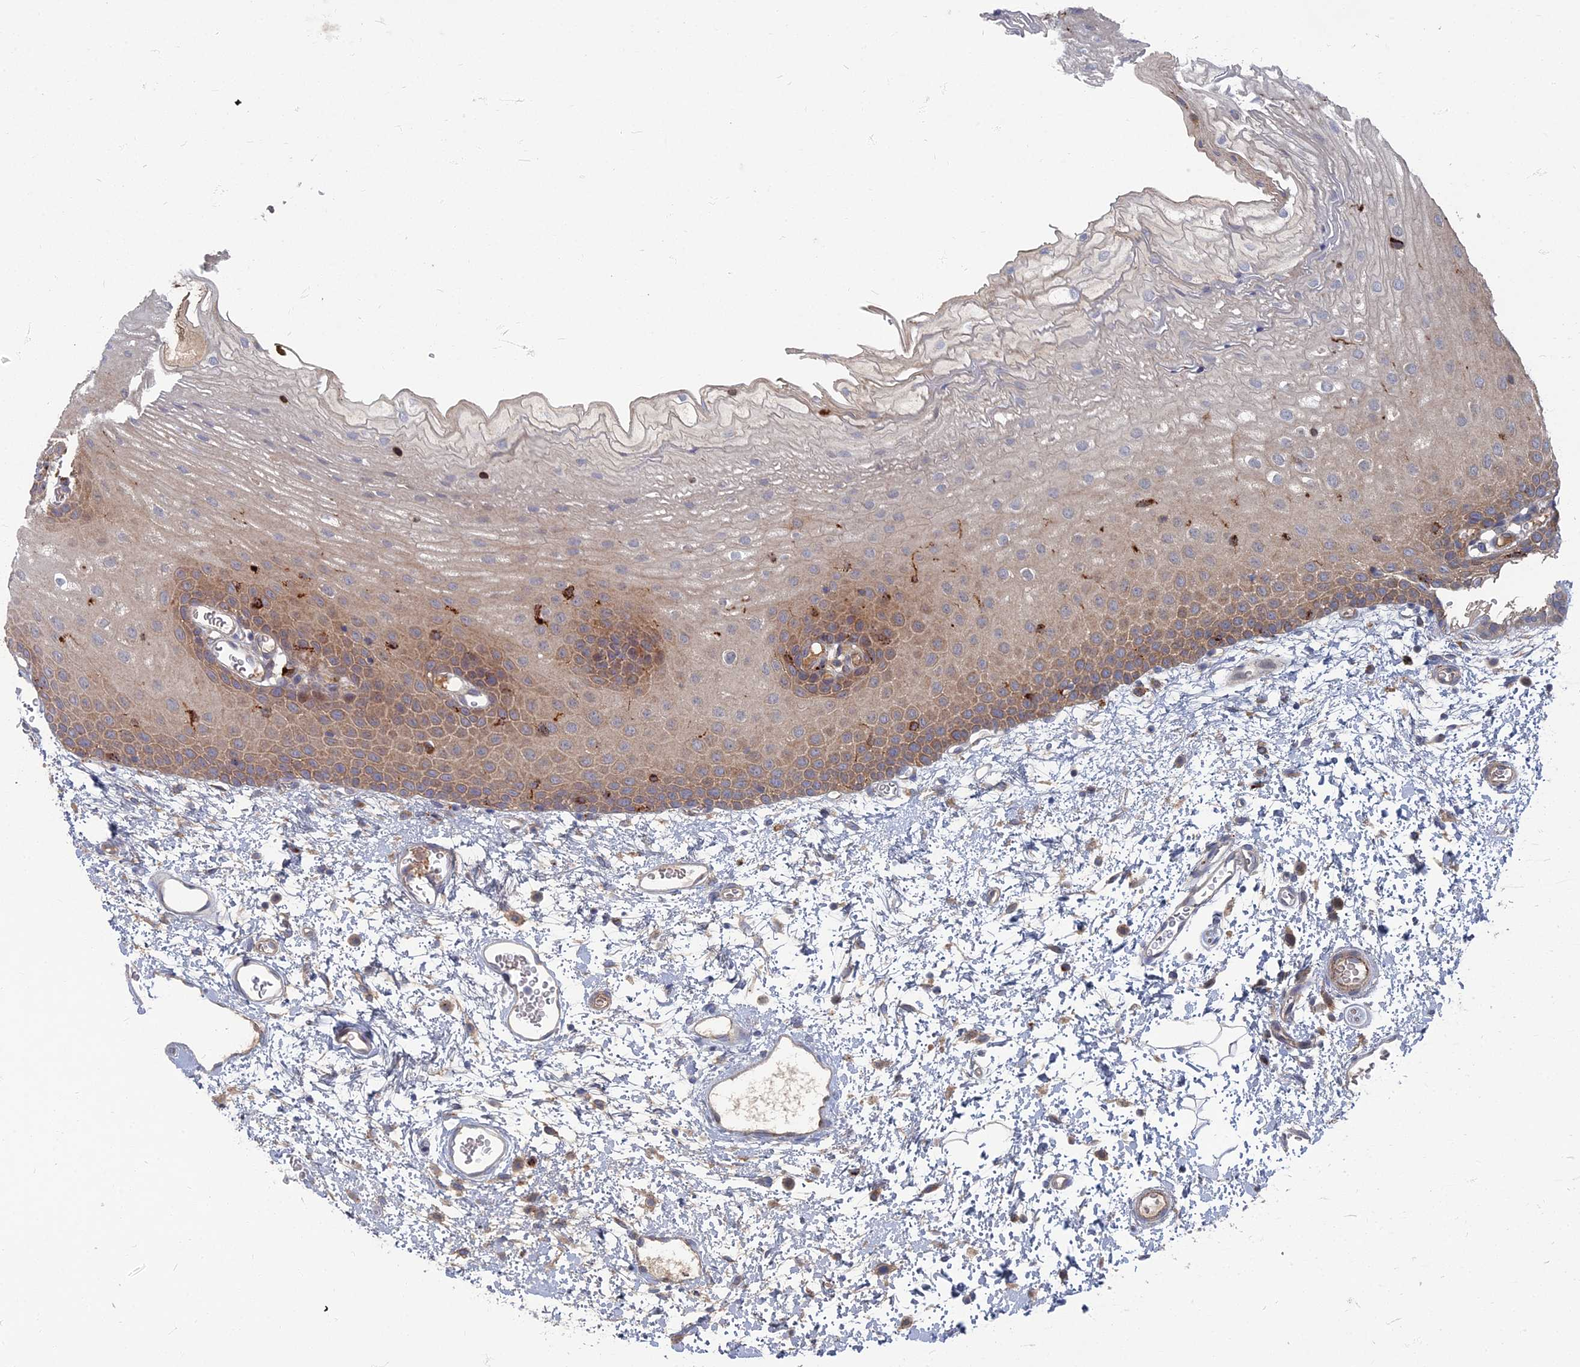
{"staining": {"intensity": "moderate", "quantity": "25%-75%", "location": "cytoplasmic/membranous"}, "tissue": "oral mucosa", "cell_type": "Squamous epithelial cells", "image_type": "normal", "snomed": [{"axis": "morphology", "description": "Normal tissue, NOS"}, {"axis": "topography", "description": "Oral tissue"}], "caption": "Benign oral mucosa shows moderate cytoplasmic/membranous positivity in about 25%-75% of squamous epithelial cells.", "gene": "PPCDC", "patient": {"sex": "female", "age": 70}}